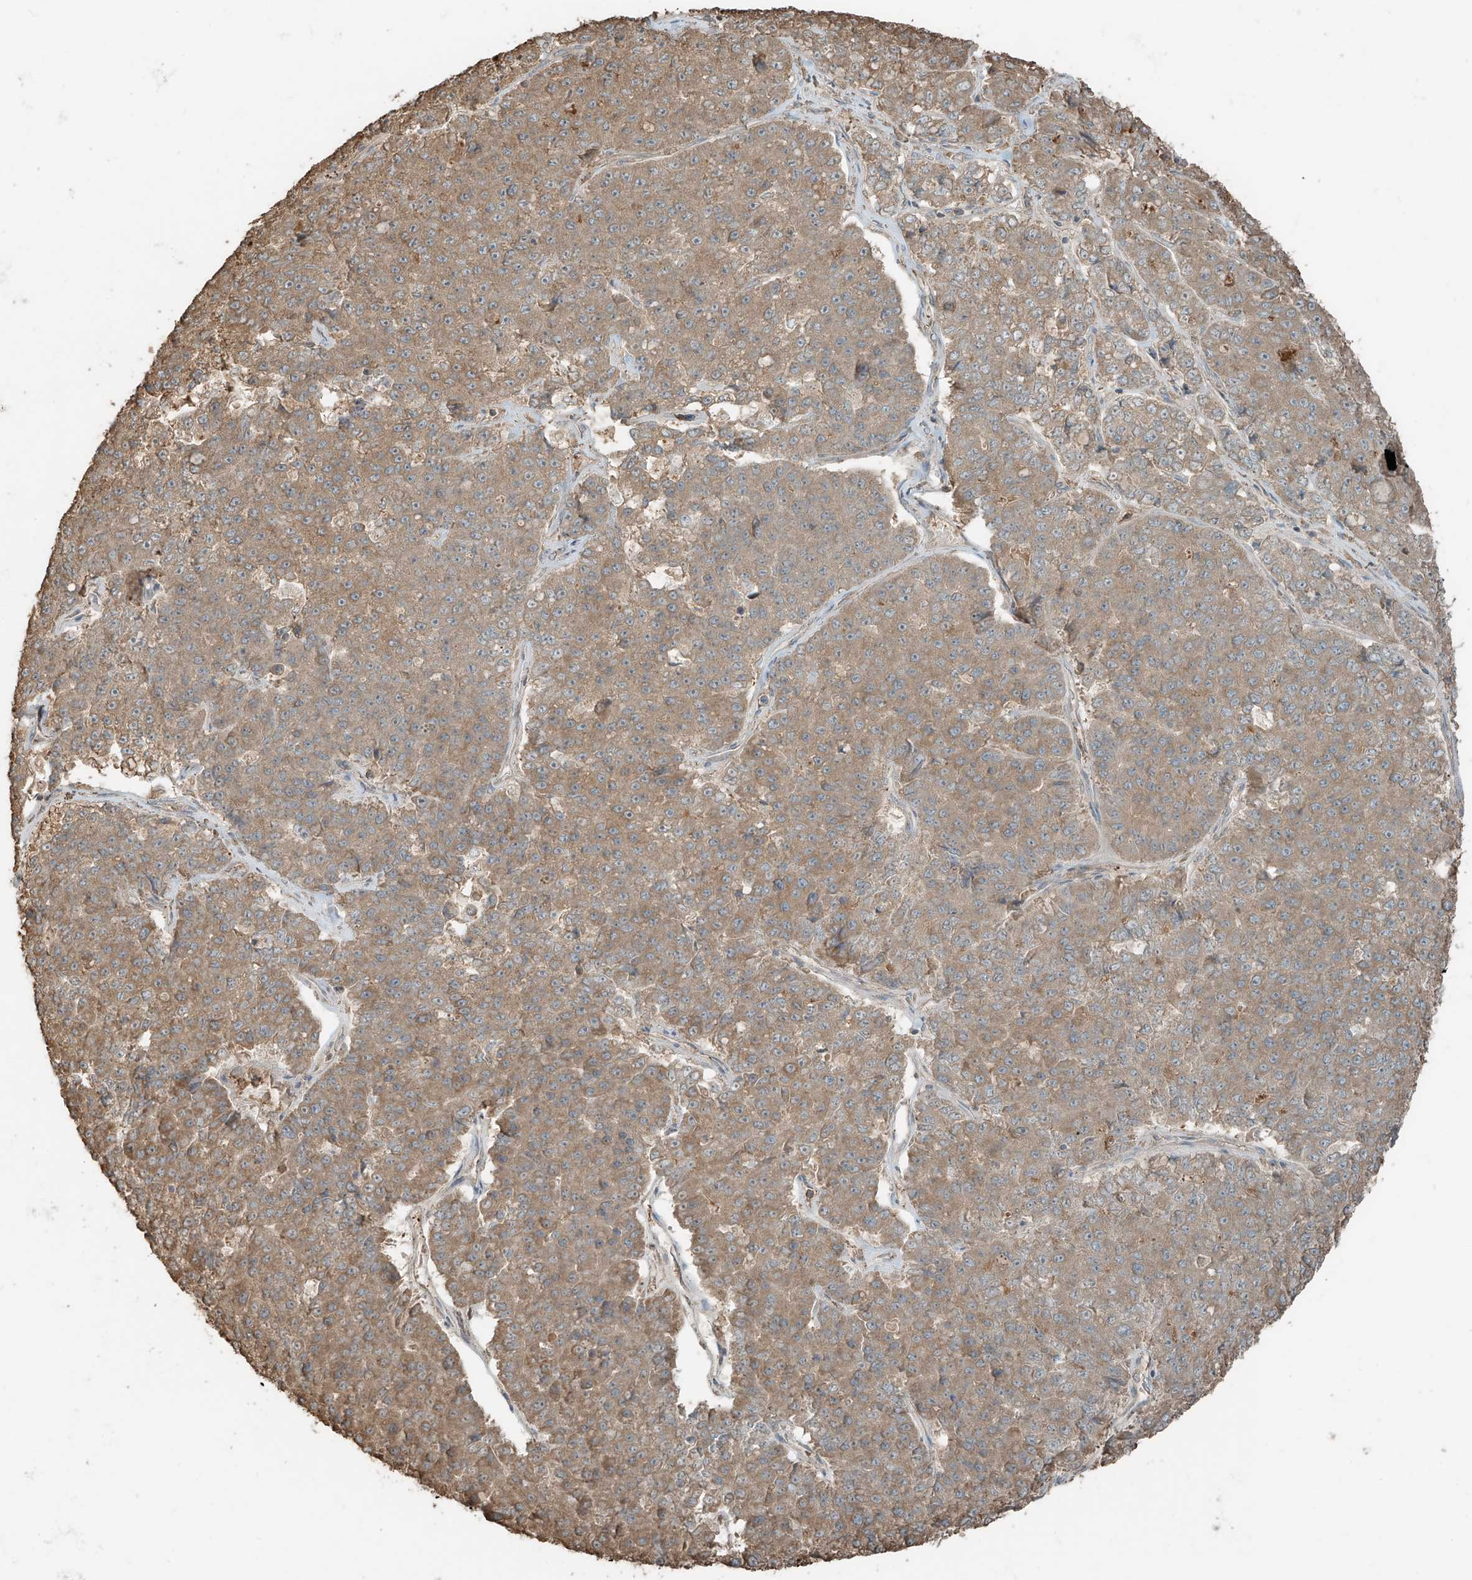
{"staining": {"intensity": "moderate", "quantity": ">75%", "location": "cytoplasmic/membranous"}, "tissue": "pancreatic cancer", "cell_type": "Tumor cells", "image_type": "cancer", "snomed": [{"axis": "morphology", "description": "Adenocarcinoma, NOS"}, {"axis": "topography", "description": "Pancreas"}], "caption": "Approximately >75% of tumor cells in pancreatic adenocarcinoma show moderate cytoplasmic/membranous protein positivity as visualized by brown immunohistochemical staining.", "gene": "RFTN2", "patient": {"sex": "male", "age": 50}}